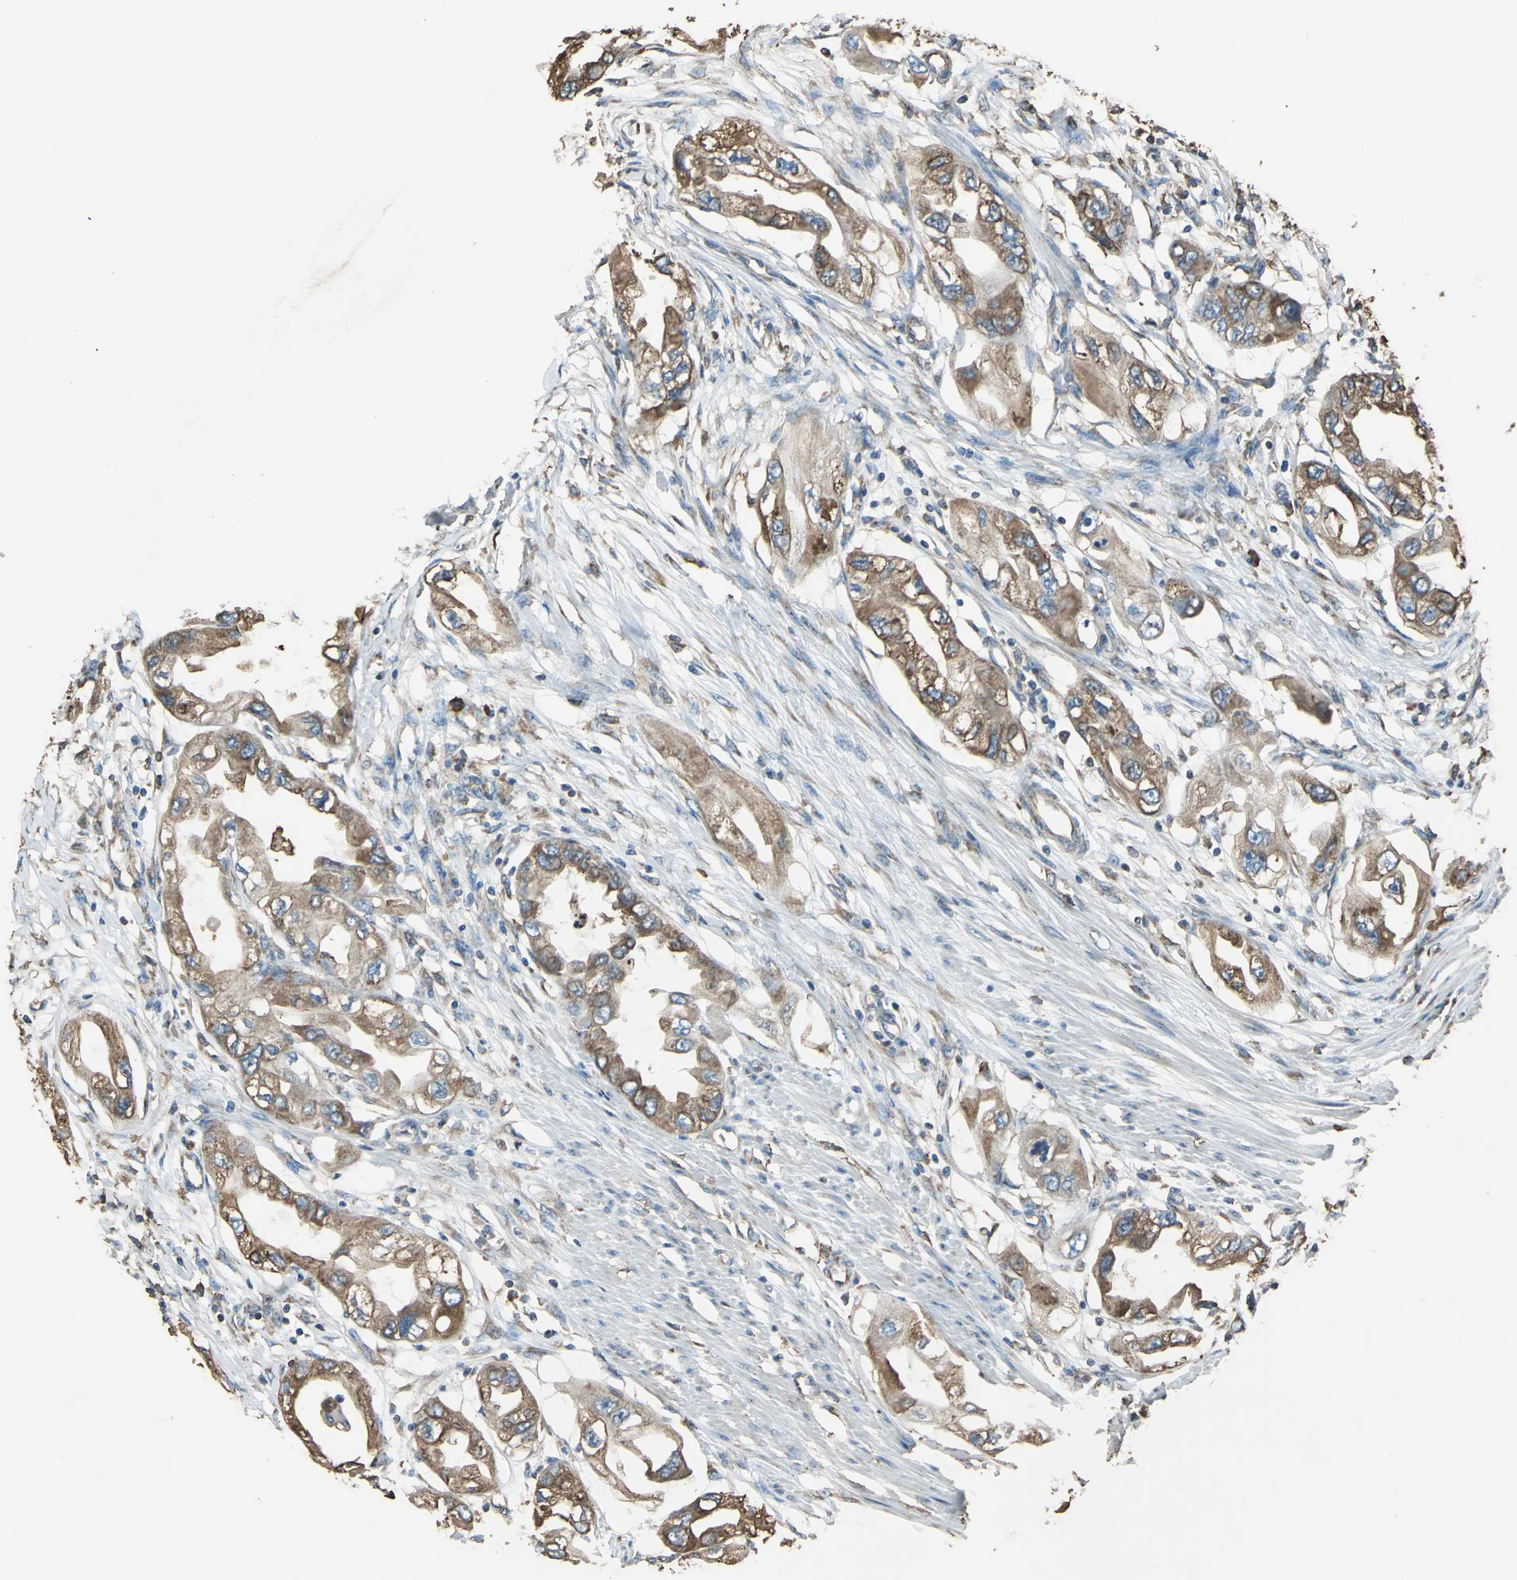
{"staining": {"intensity": "strong", "quantity": ">75%", "location": "cytoplasmic/membranous"}, "tissue": "endometrial cancer", "cell_type": "Tumor cells", "image_type": "cancer", "snomed": [{"axis": "morphology", "description": "Adenocarcinoma, NOS"}, {"axis": "topography", "description": "Endometrium"}], "caption": "Strong cytoplasmic/membranous protein staining is present in approximately >75% of tumor cells in endometrial cancer (adenocarcinoma). The staining is performed using DAB brown chromogen to label protein expression. The nuclei are counter-stained blue using hematoxylin.", "gene": "GPANK1", "patient": {"sex": "female", "age": 67}}